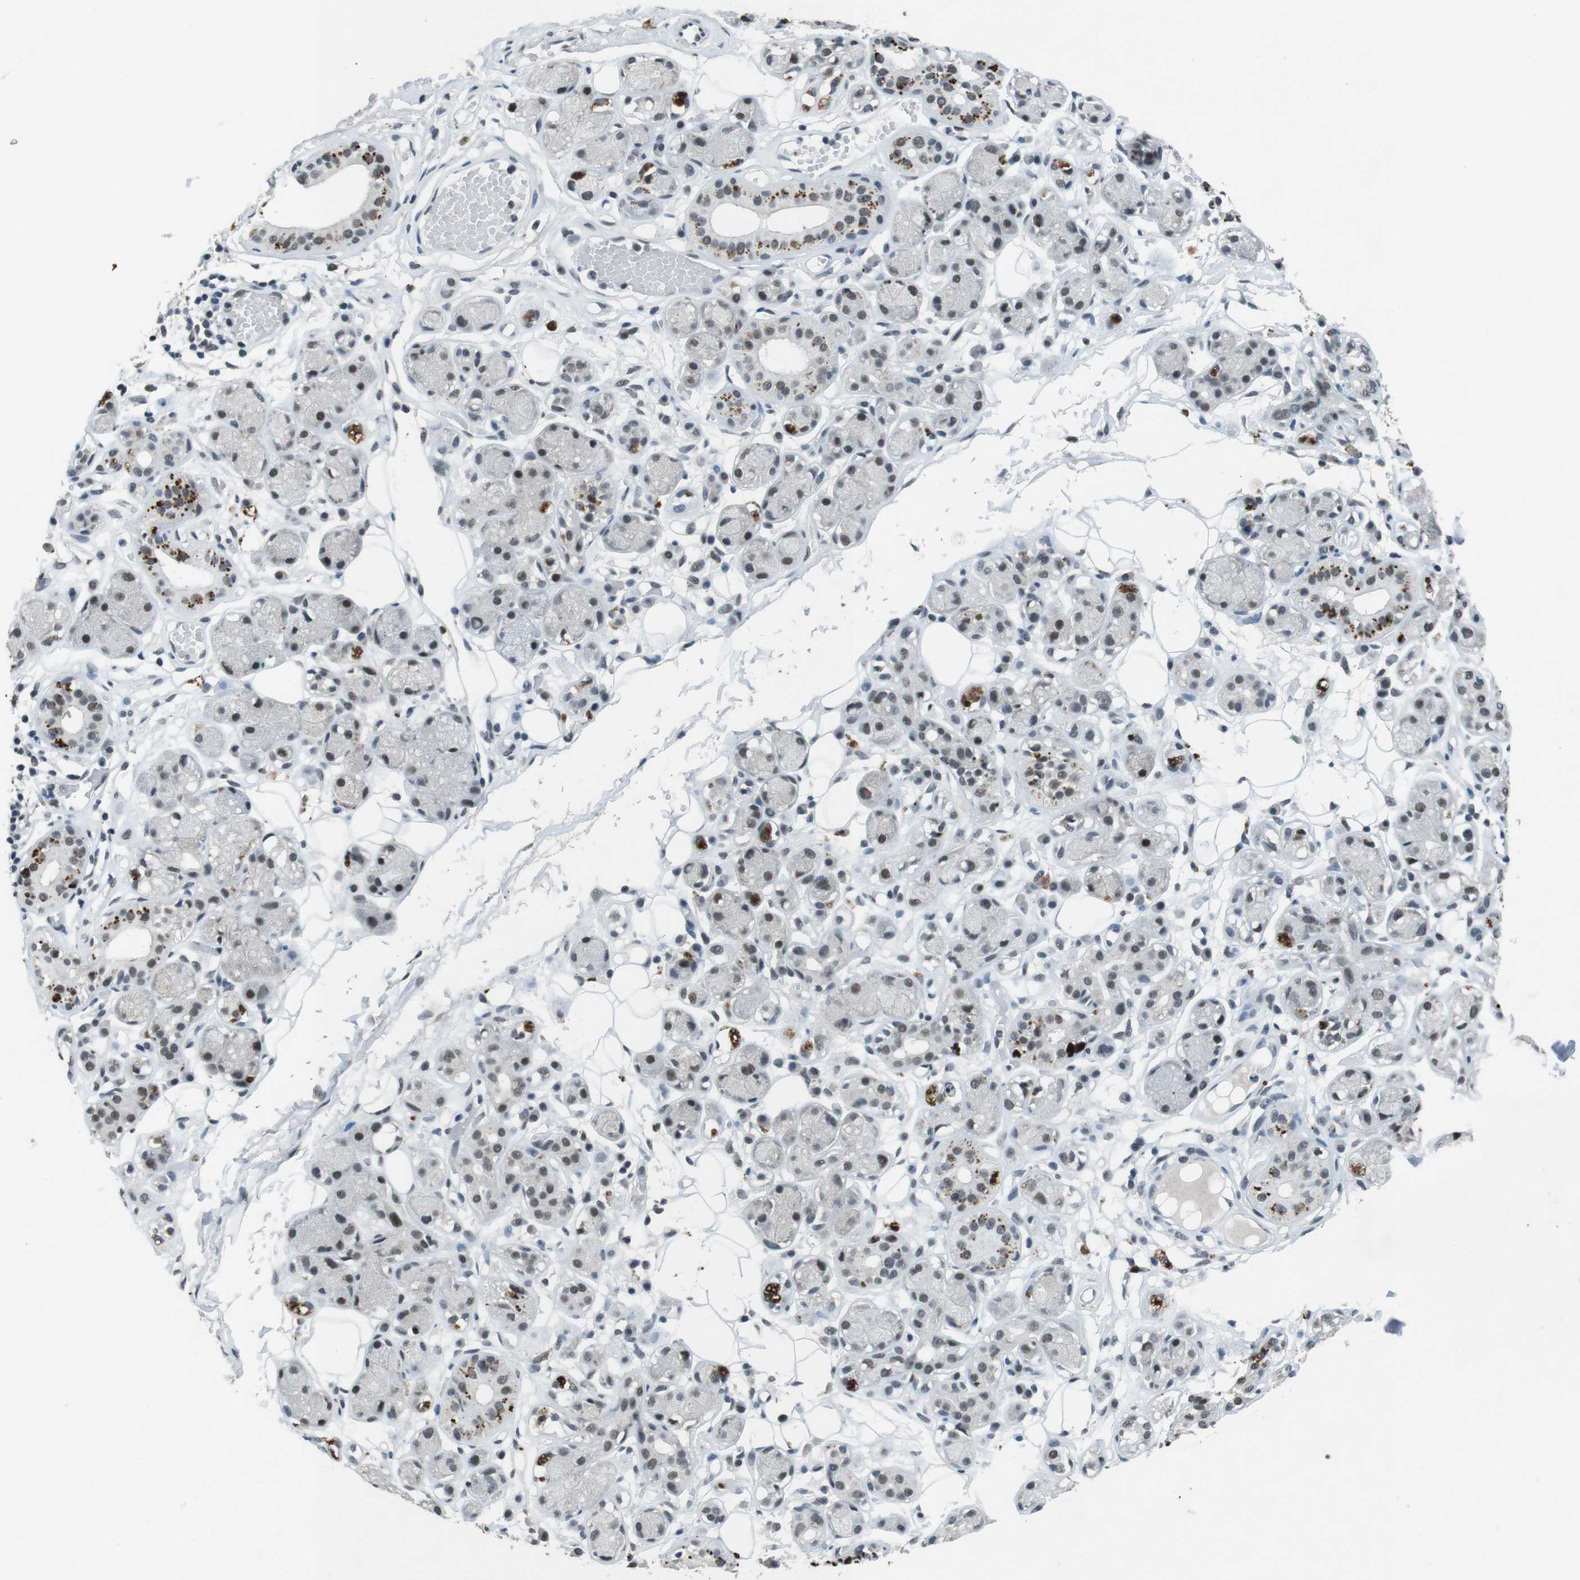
{"staining": {"intensity": "moderate", "quantity": "<25%", "location": "cytoplasmic/membranous,nuclear"}, "tissue": "adipose tissue", "cell_type": "Adipocytes", "image_type": "normal", "snomed": [{"axis": "morphology", "description": "Normal tissue, NOS"}, {"axis": "morphology", "description": "Inflammation, NOS"}, {"axis": "topography", "description": "Vascular tissue"}, {"axis": "topography", "description": "Salivary gland"}], "caption": "DAB (3,3'-diaminobenzidine) immunohistochemical staining of unremarkable human adipose tissue exhibits moderate cytoplasmic/membranous,nuclear protein expression in approximately <25% of adipocytes.", "gene": "USP7", "patient": {"sex": "female", "age": 75}}